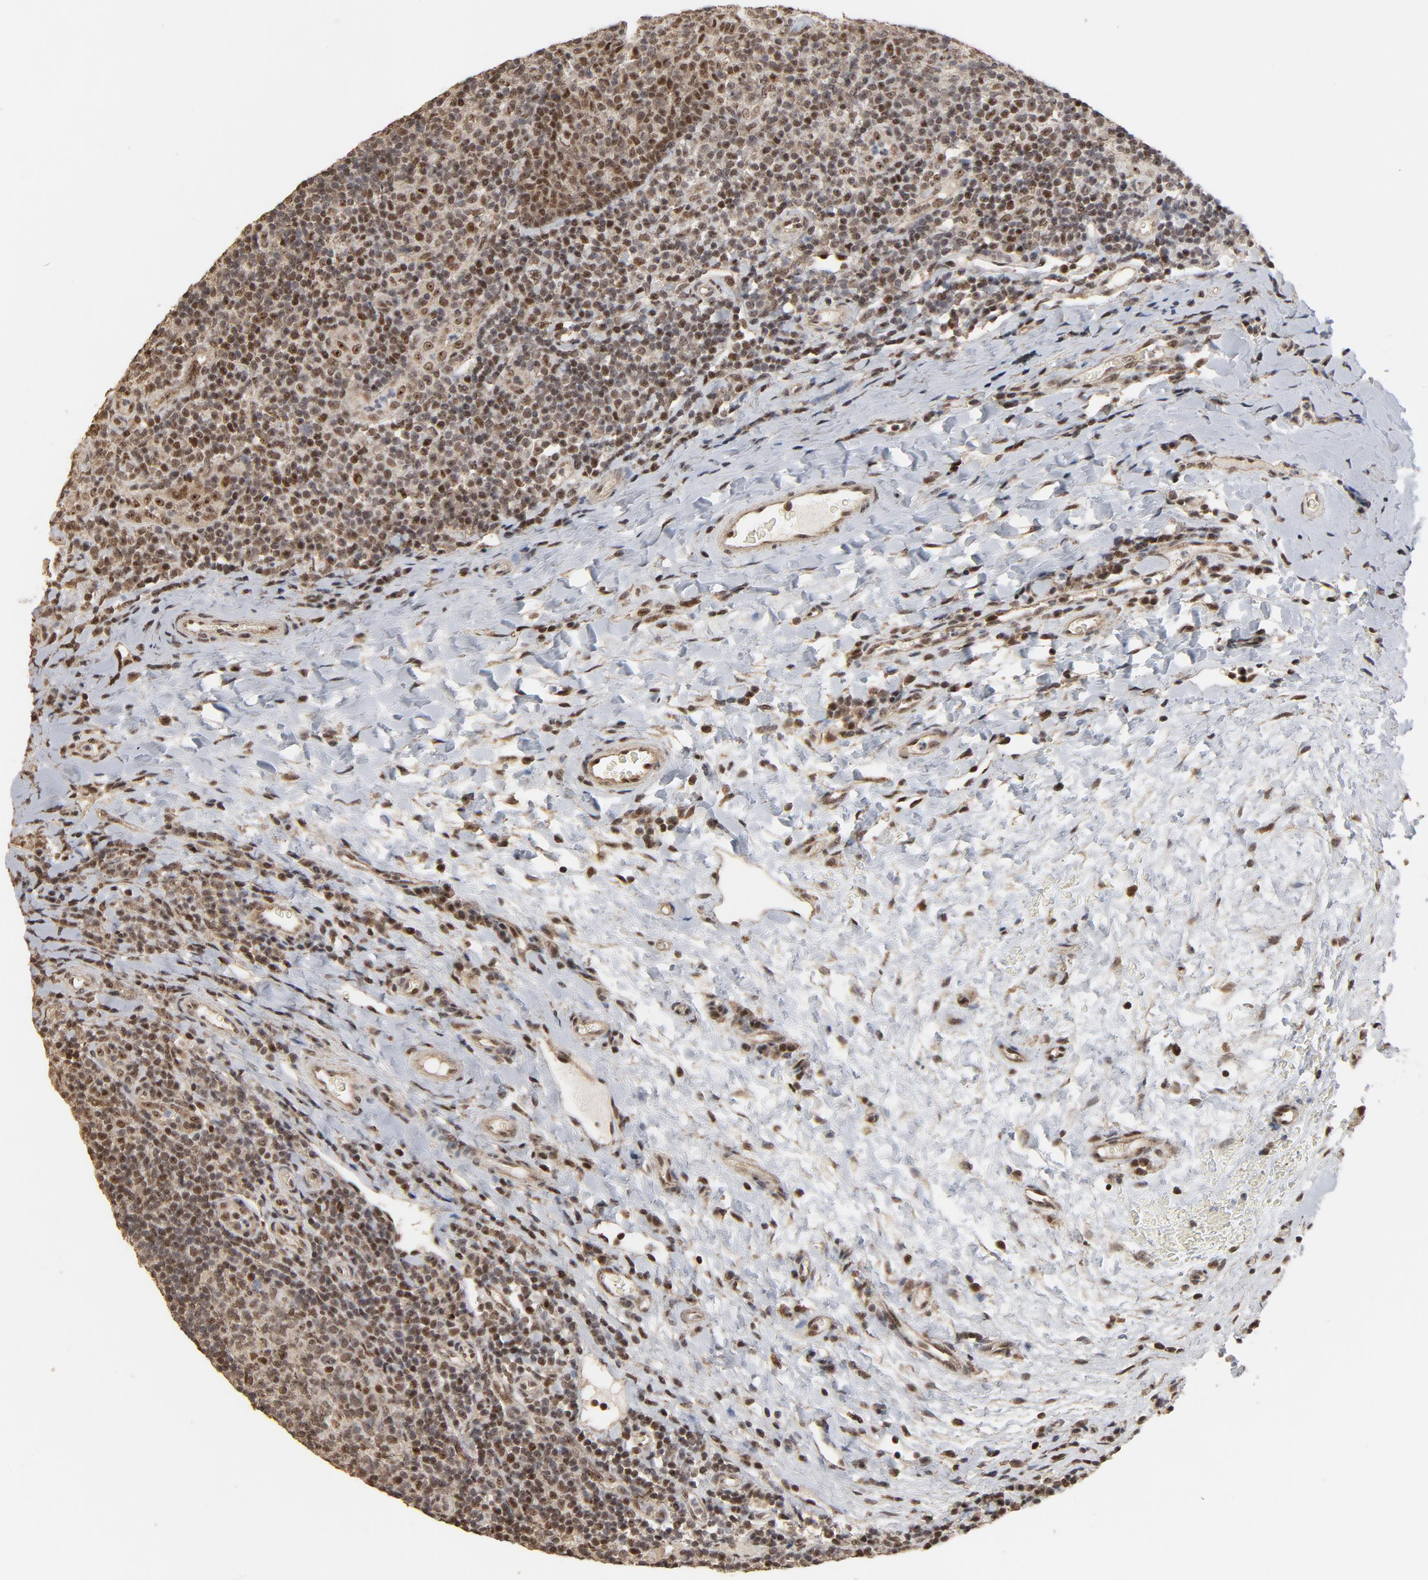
{"staining": {"intensity": "strong", "quantity": ">75%", "location": "nuclear"}, "tissue": "tonsil", "cell_type": "Germinal center cells", "image_type": "normal", "snomed": [{"axis": "morphology", "description": "Normal tissue, NOS"}, {"axis": "topography", "description": "Tonsil"}], "caption": "Immunohistochemical staining of unremarkable human tonsil exhibits >75% levels of strong nuclear protein staining in about >75% of germinal center cells. Nuclei are stained in blue.", "gene": "TP53RK", "patient": {"sex": "male", "age": 17}}